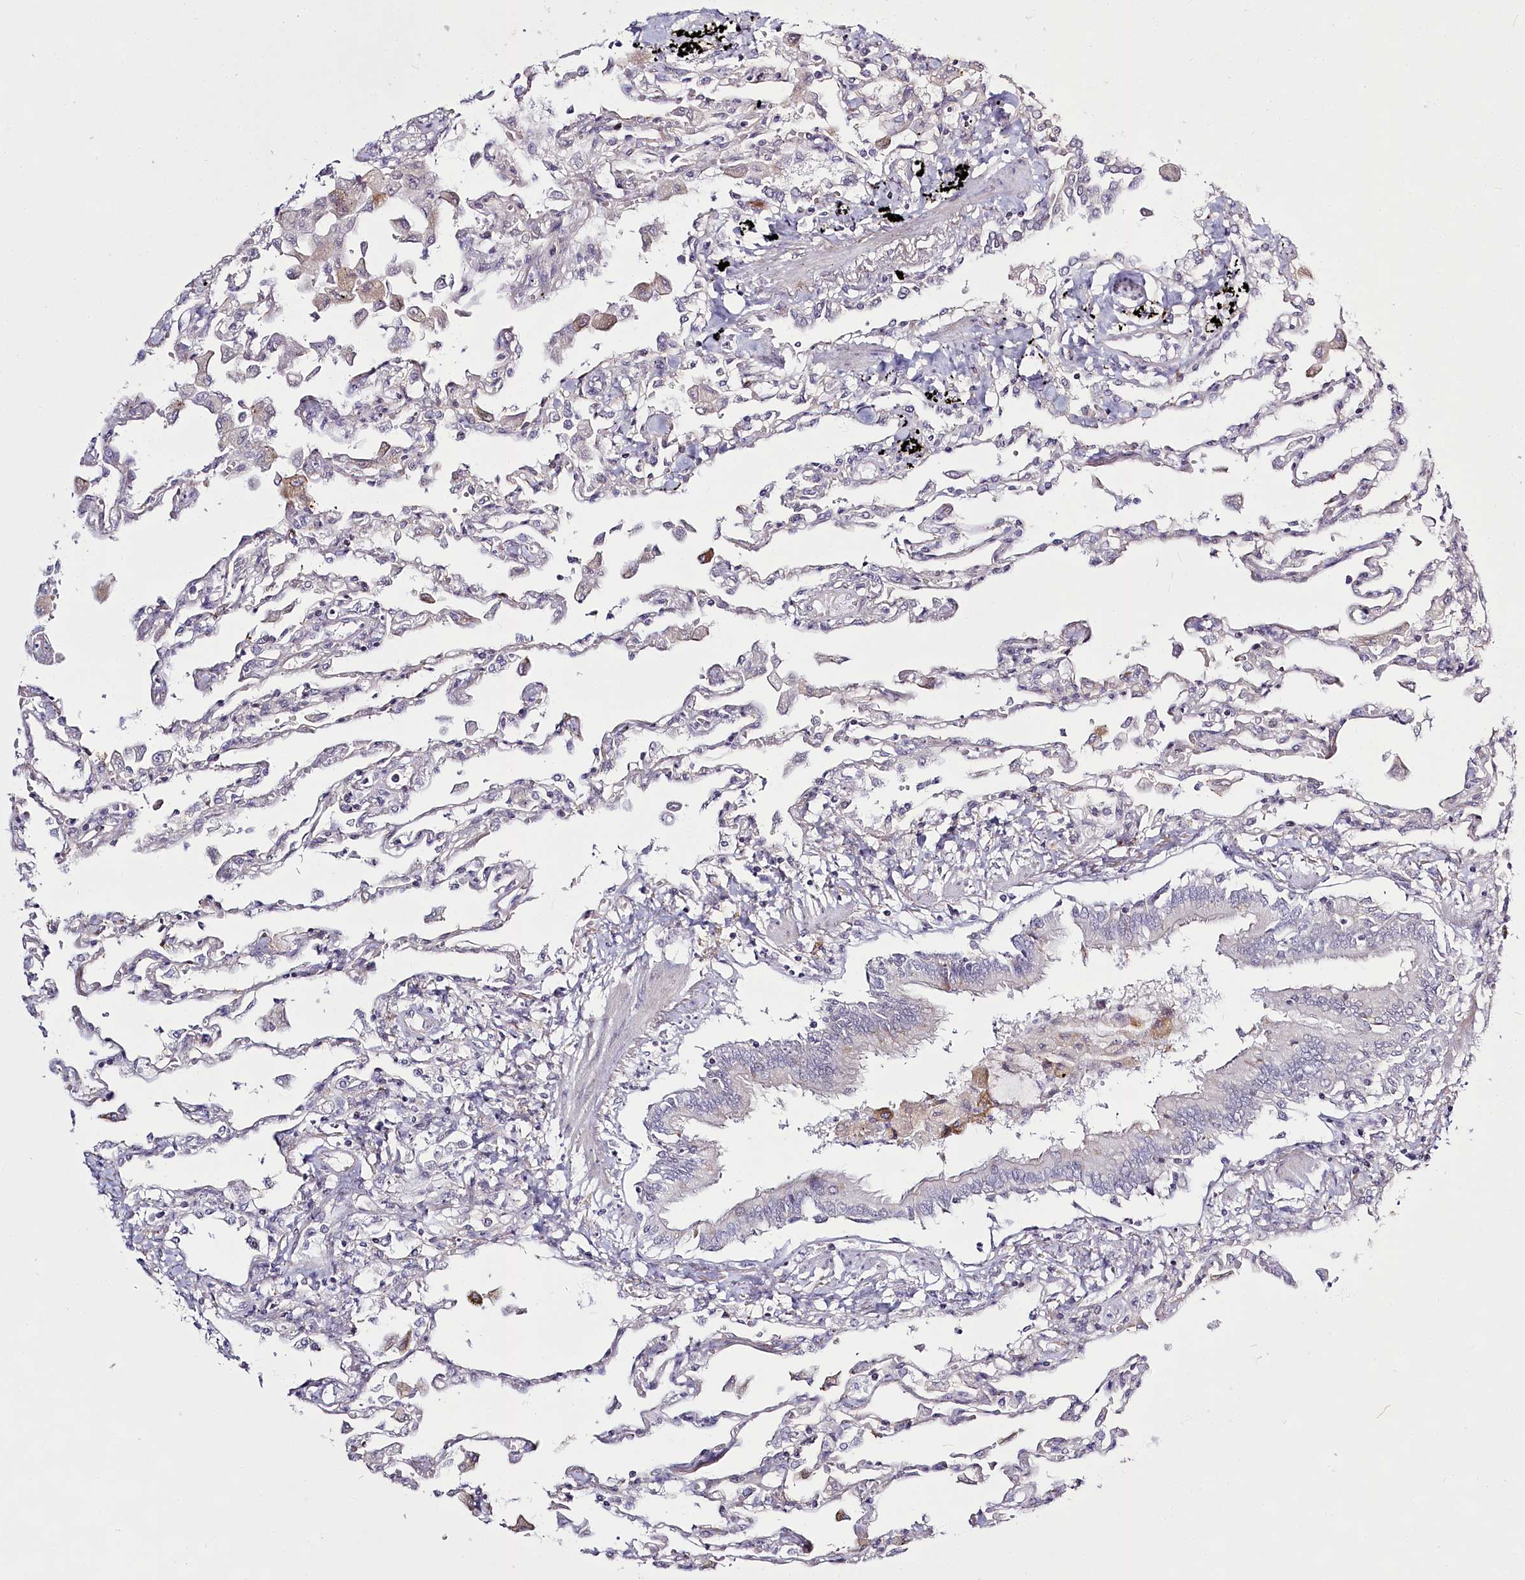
{"staining": {"intensity": "negative", "quantity": "none", "location": "none"}, "tissue": "lung", "cell_type": "Alveolar cells", "image_type": "normal", "snomed": [{"axis": "morphology", "description": "Normal tissue, NOS"}, {"axis": "topography", "description": "Bronchus"}, {"axis": "topography", "description": "Lung"}], "caption": "Immunohistochemistry (IHC) photomicrograph of normal lung stained for a protein (brown), which exhibits no expression in alveolar cells.", "gene": "SPINK13", "patient": {"sex": "female", "age": 49}}